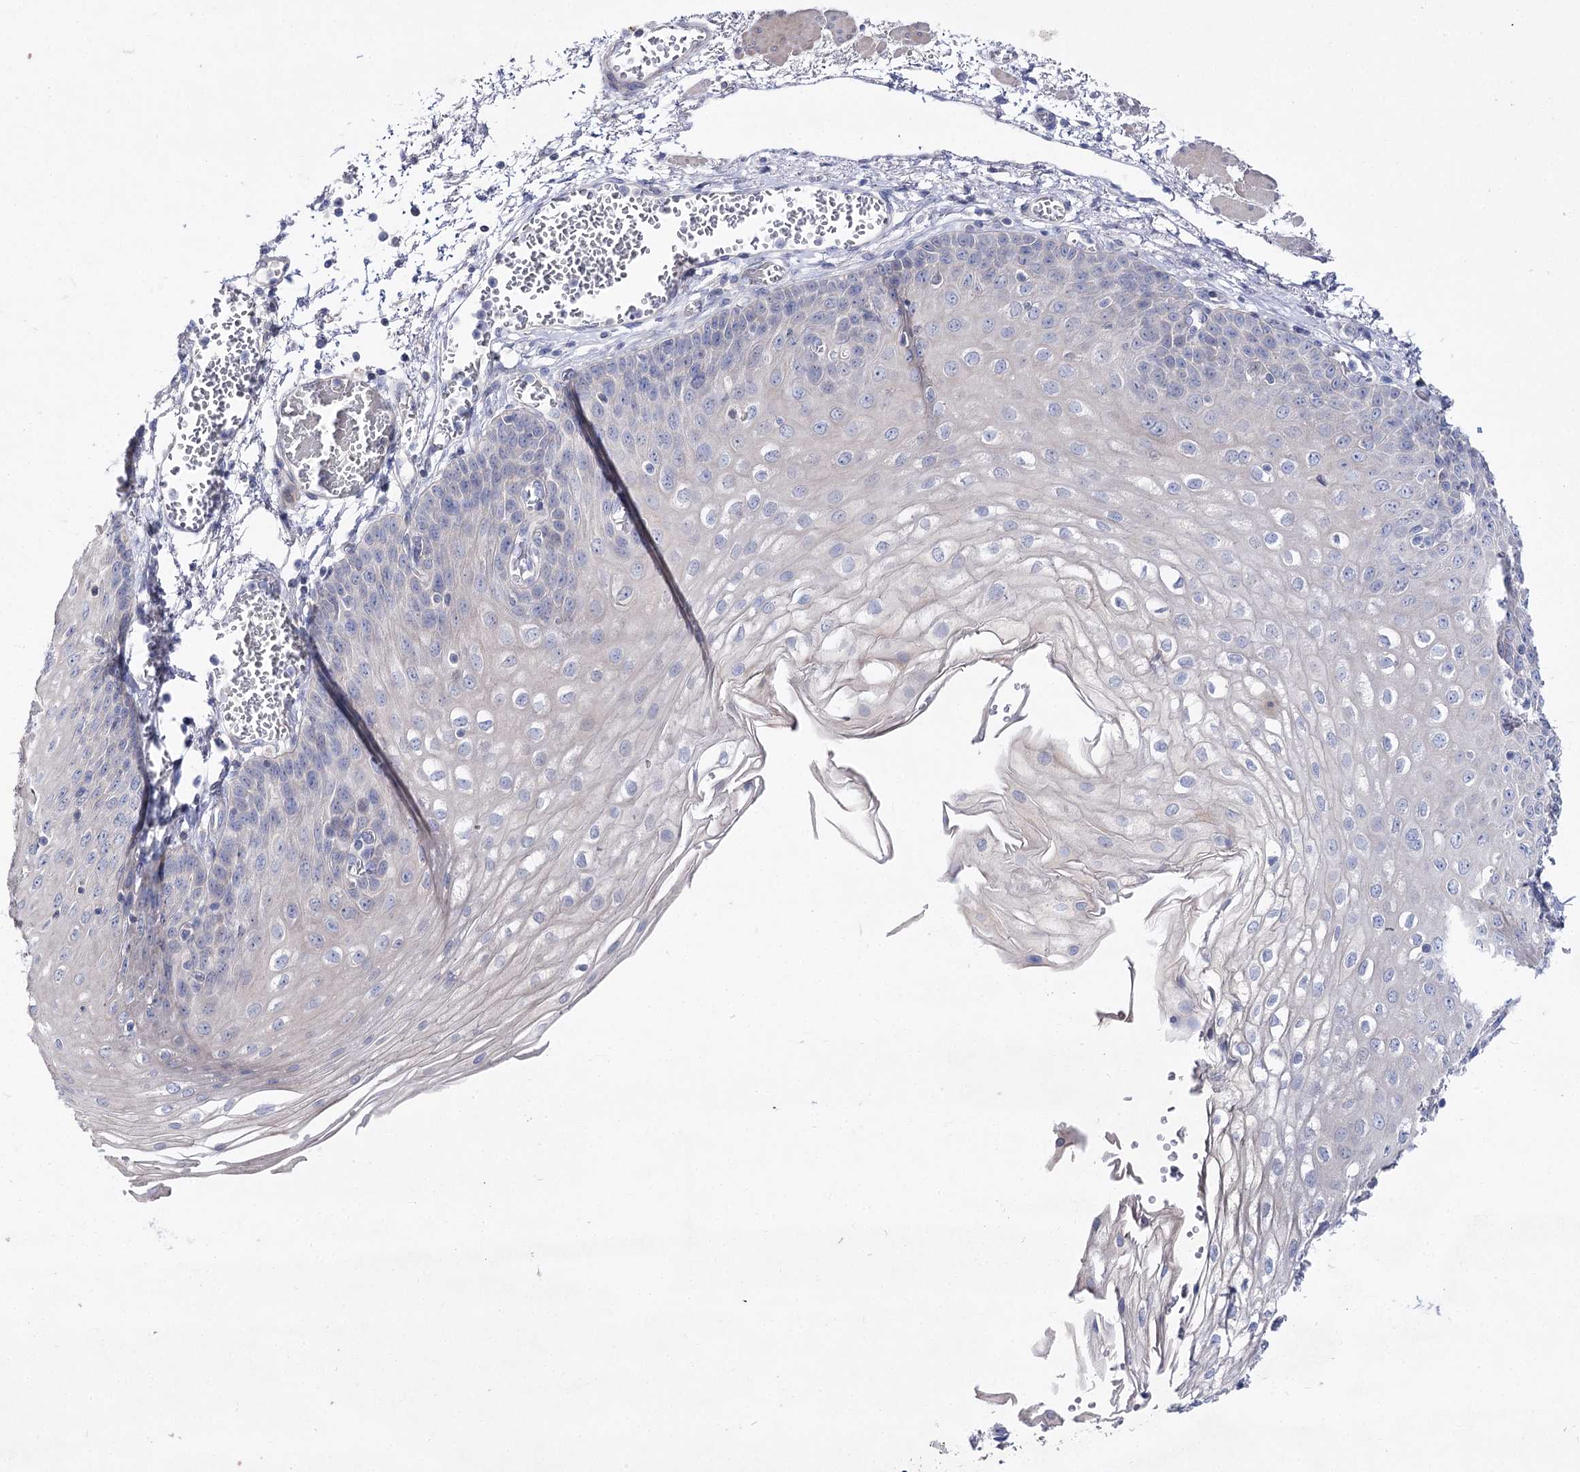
{"staining": {"intensity": "negative", "quantity": "none", "location": "none"}, "tissue": "esophagus", "cell_type": "Squamous epithelial cells", "image_type": "normal", "snomed": [{"axis": "morphology", "description": "Normal tissue, NOS"}, {"axis": "topography", "description": "Esophagus"}], "caption": "High power microscopy histopathology image of an IHC image of normal esophagus, revealing no significant positivity in squamous epithelial cells.", "gene": "LRRC14B", "patient": {"sex": "male", "age": 81}}